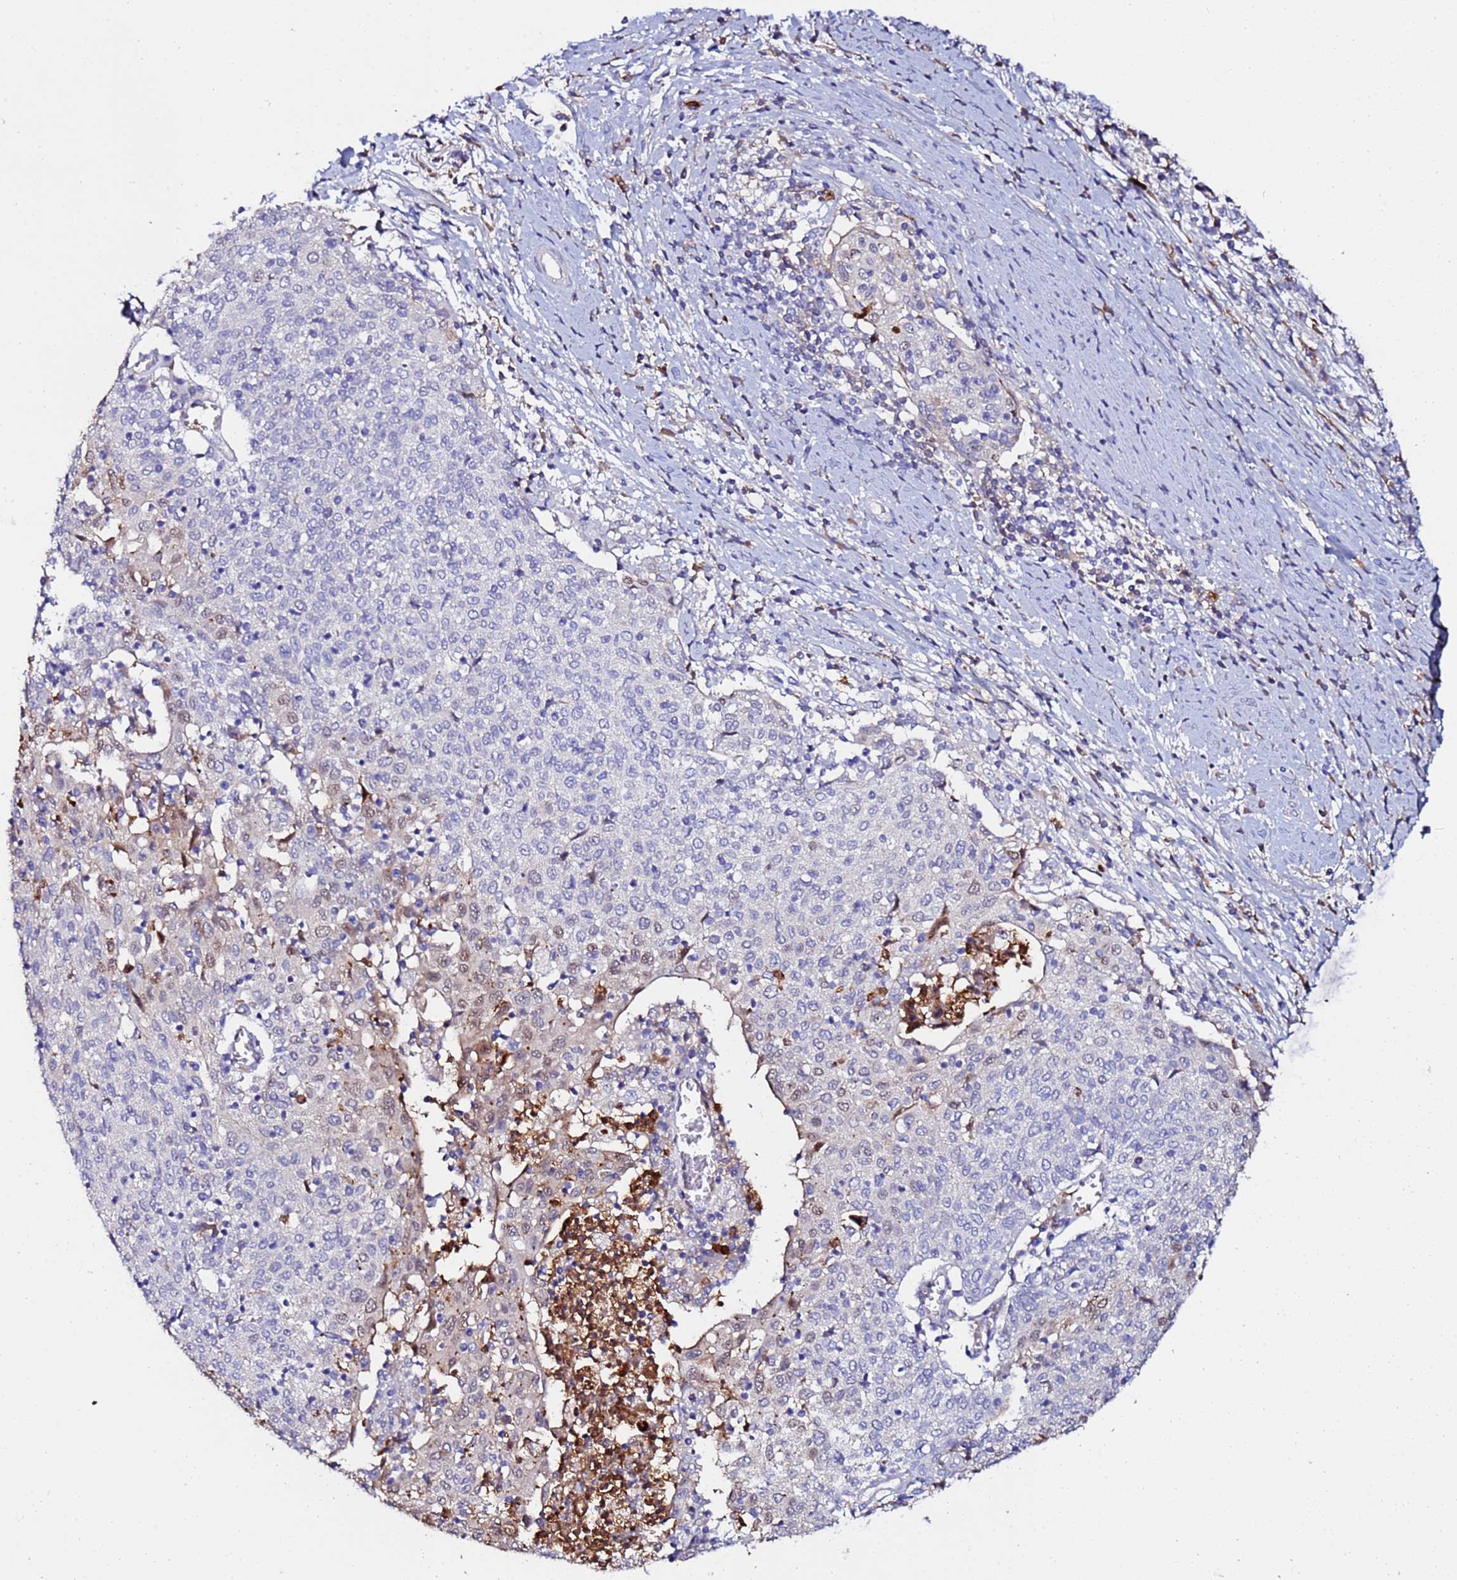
{"staining": {"intensity": "weak", "quantity": "<25%", "location": "nuclear"}, "tissue": "cervical cancer", "cell_type": "Tumor cells", "image_type": "cancer", "snomed": [{"axis": "morphology", "description": "Squamous cell carcinoma, NOS"}, {"axis": "topography", "description": "Cervix"}], "caption": "This is an IHC micrograph of human cervical cancer. There is no staining in tumor cells.", "gene": "TUBAL3", "patient": {"sex": "female", "age": 52}}